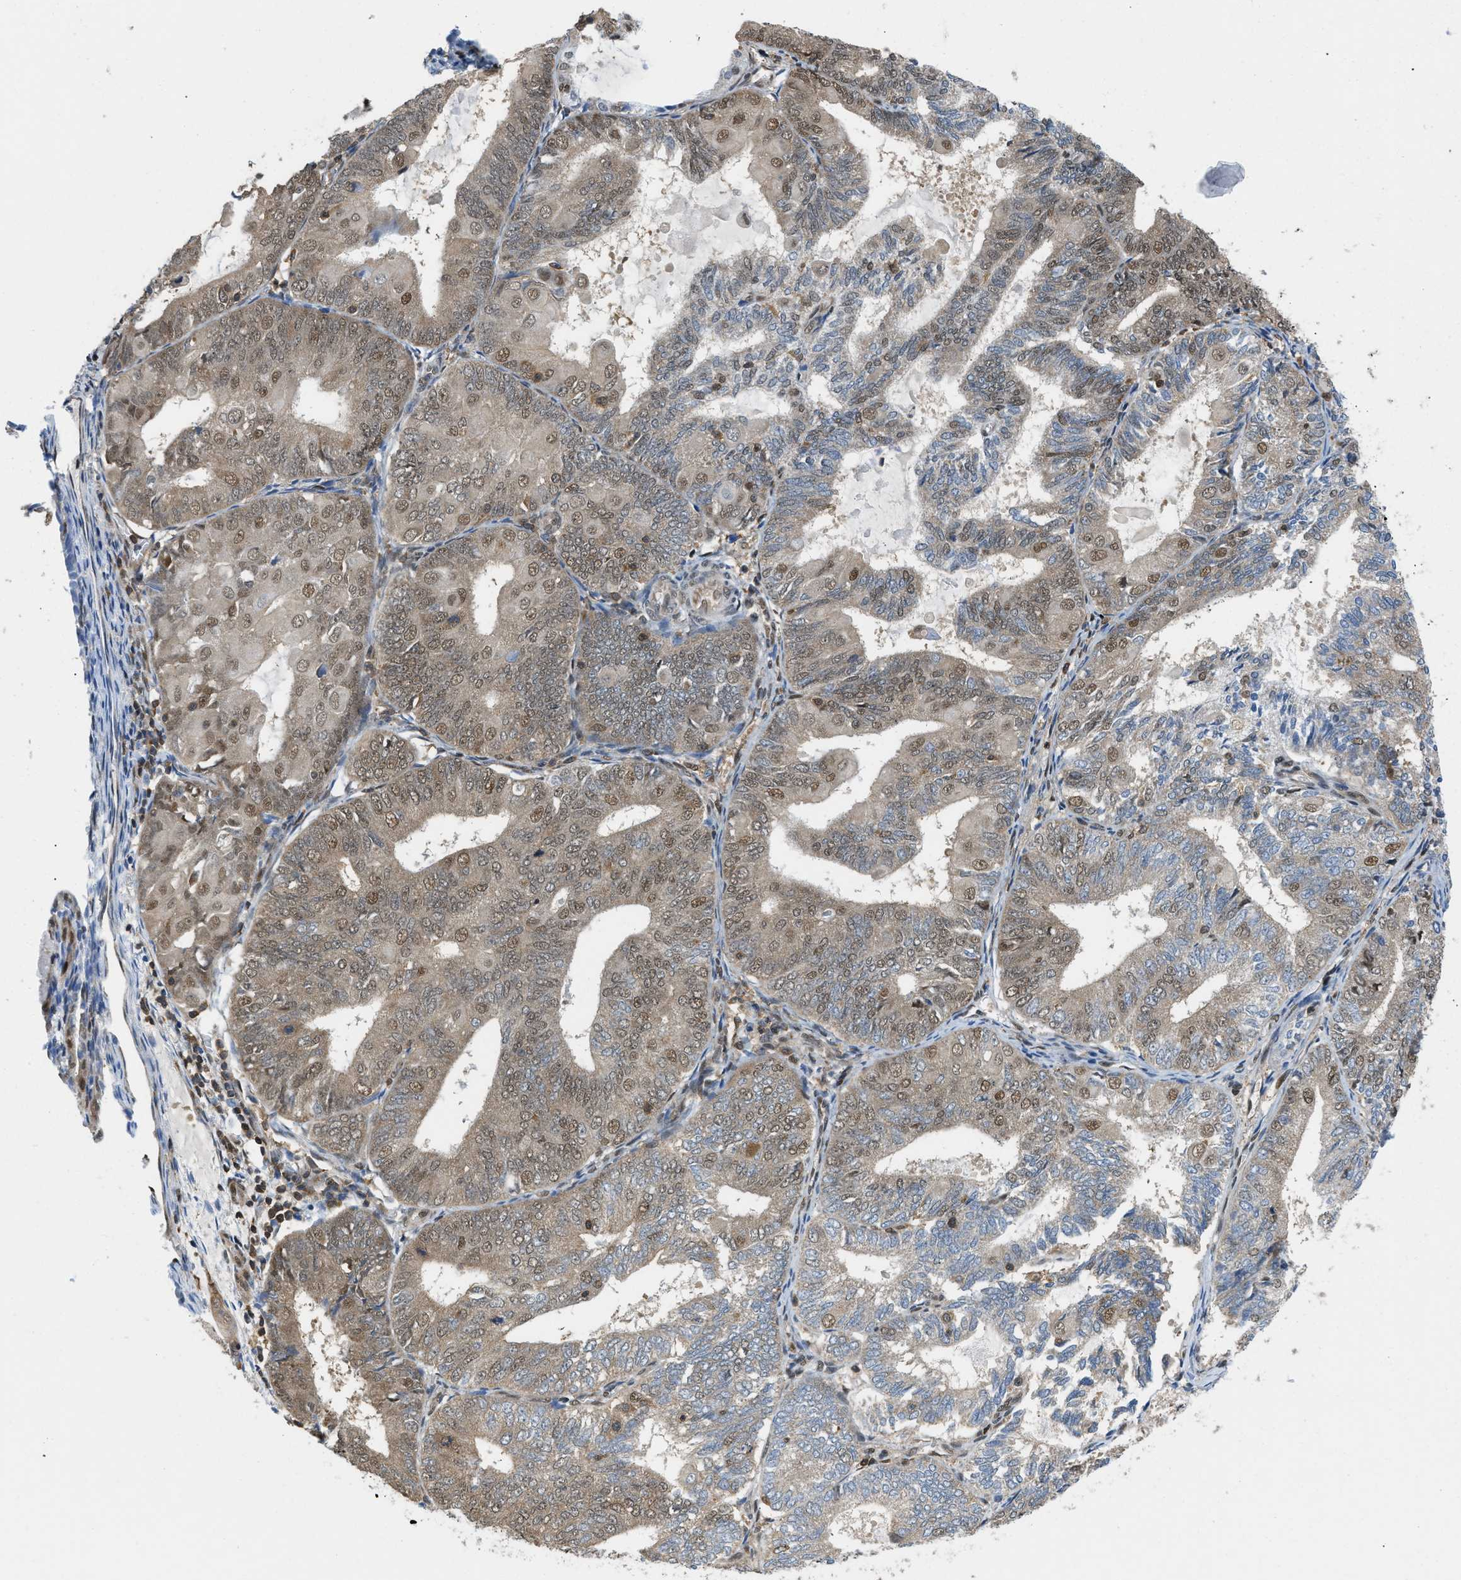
{"staining": {"intensity": "weak", "quantity": ">75%", "location": "cytoplasmic/membranous,nuclear"}, "tissue": "endometrial cancer", "cell_type": "Tumor cells", "image_type": "cancer", "snomed": [{"axis": "morphology", "description": "Adenocarcinoma, NOS"}, {"axis": "topography", "description": "Endometrium"}], "caption": "A micrograph of endometrial cancer (adenocarcinoma) stained for a protein displays weak cytoplasmic/membranous and nuclear brown staining in tumor cells. Immunohistochemistry stains the protein in brown and the nuclei are stained blue.", "gene": "ATF7IP", "patient": {"sex": "female", "age": 81}}